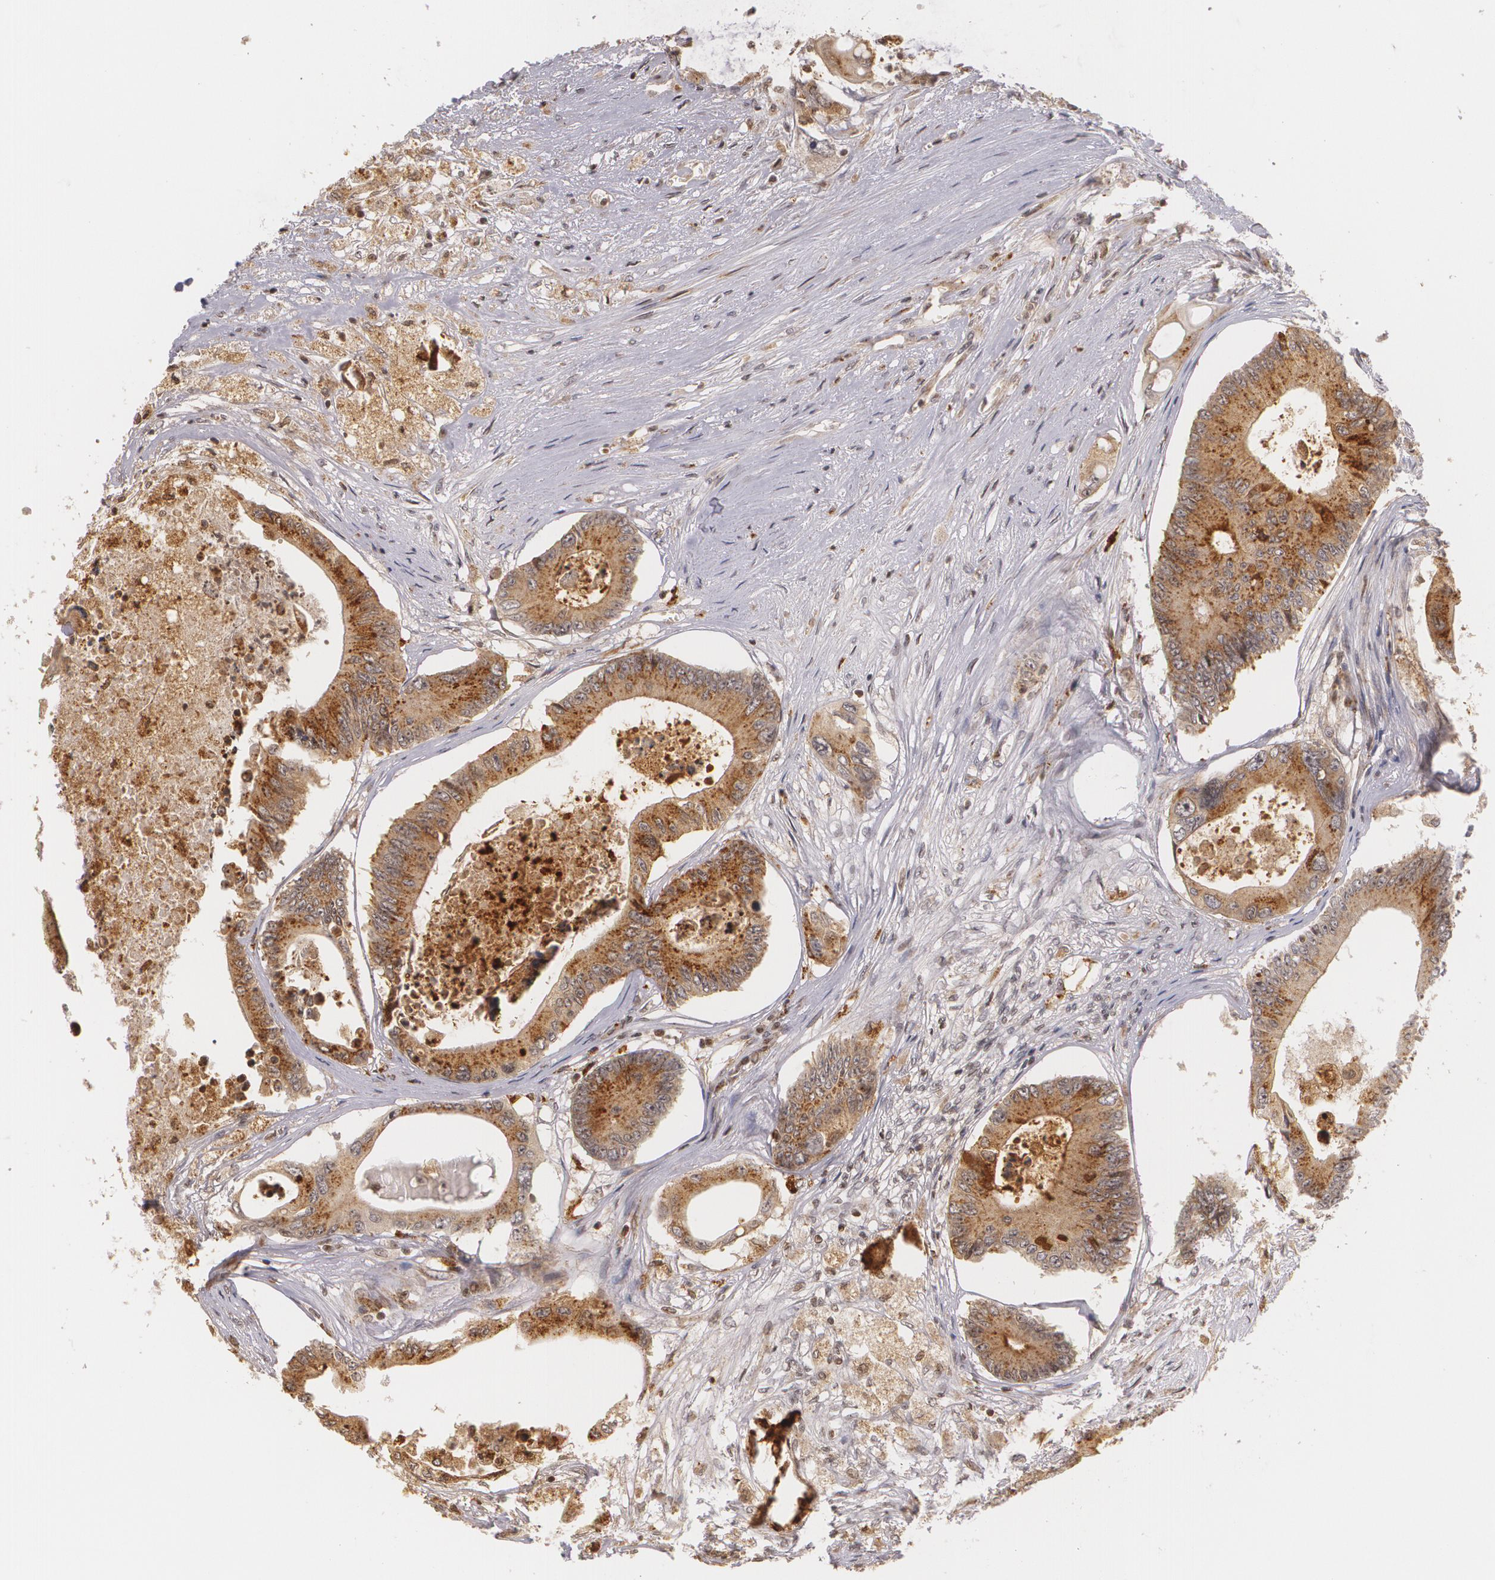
{"staining": {"intensity": "moderate", "quantity": ">75%", "location": "cytoplasmic/membranous"}, "tissue": "colorectal cancer", "cell_type": "Tumor cells", "image_type": "cancer", "snomed": [{"axis": "morphology", "description": "Adenocarcinoma, NOS"}, {"axis": "topography", "description": "Colon"}], "caption": "A medium amount of moderate cytoplasmic/membranous positivity is appreciated in approximately >75% of tumor cells in colorectal cancer (adenocarcinoma) tissue.", "gene": "VAV3", "patient": {"sex": "male", "age": 65}}